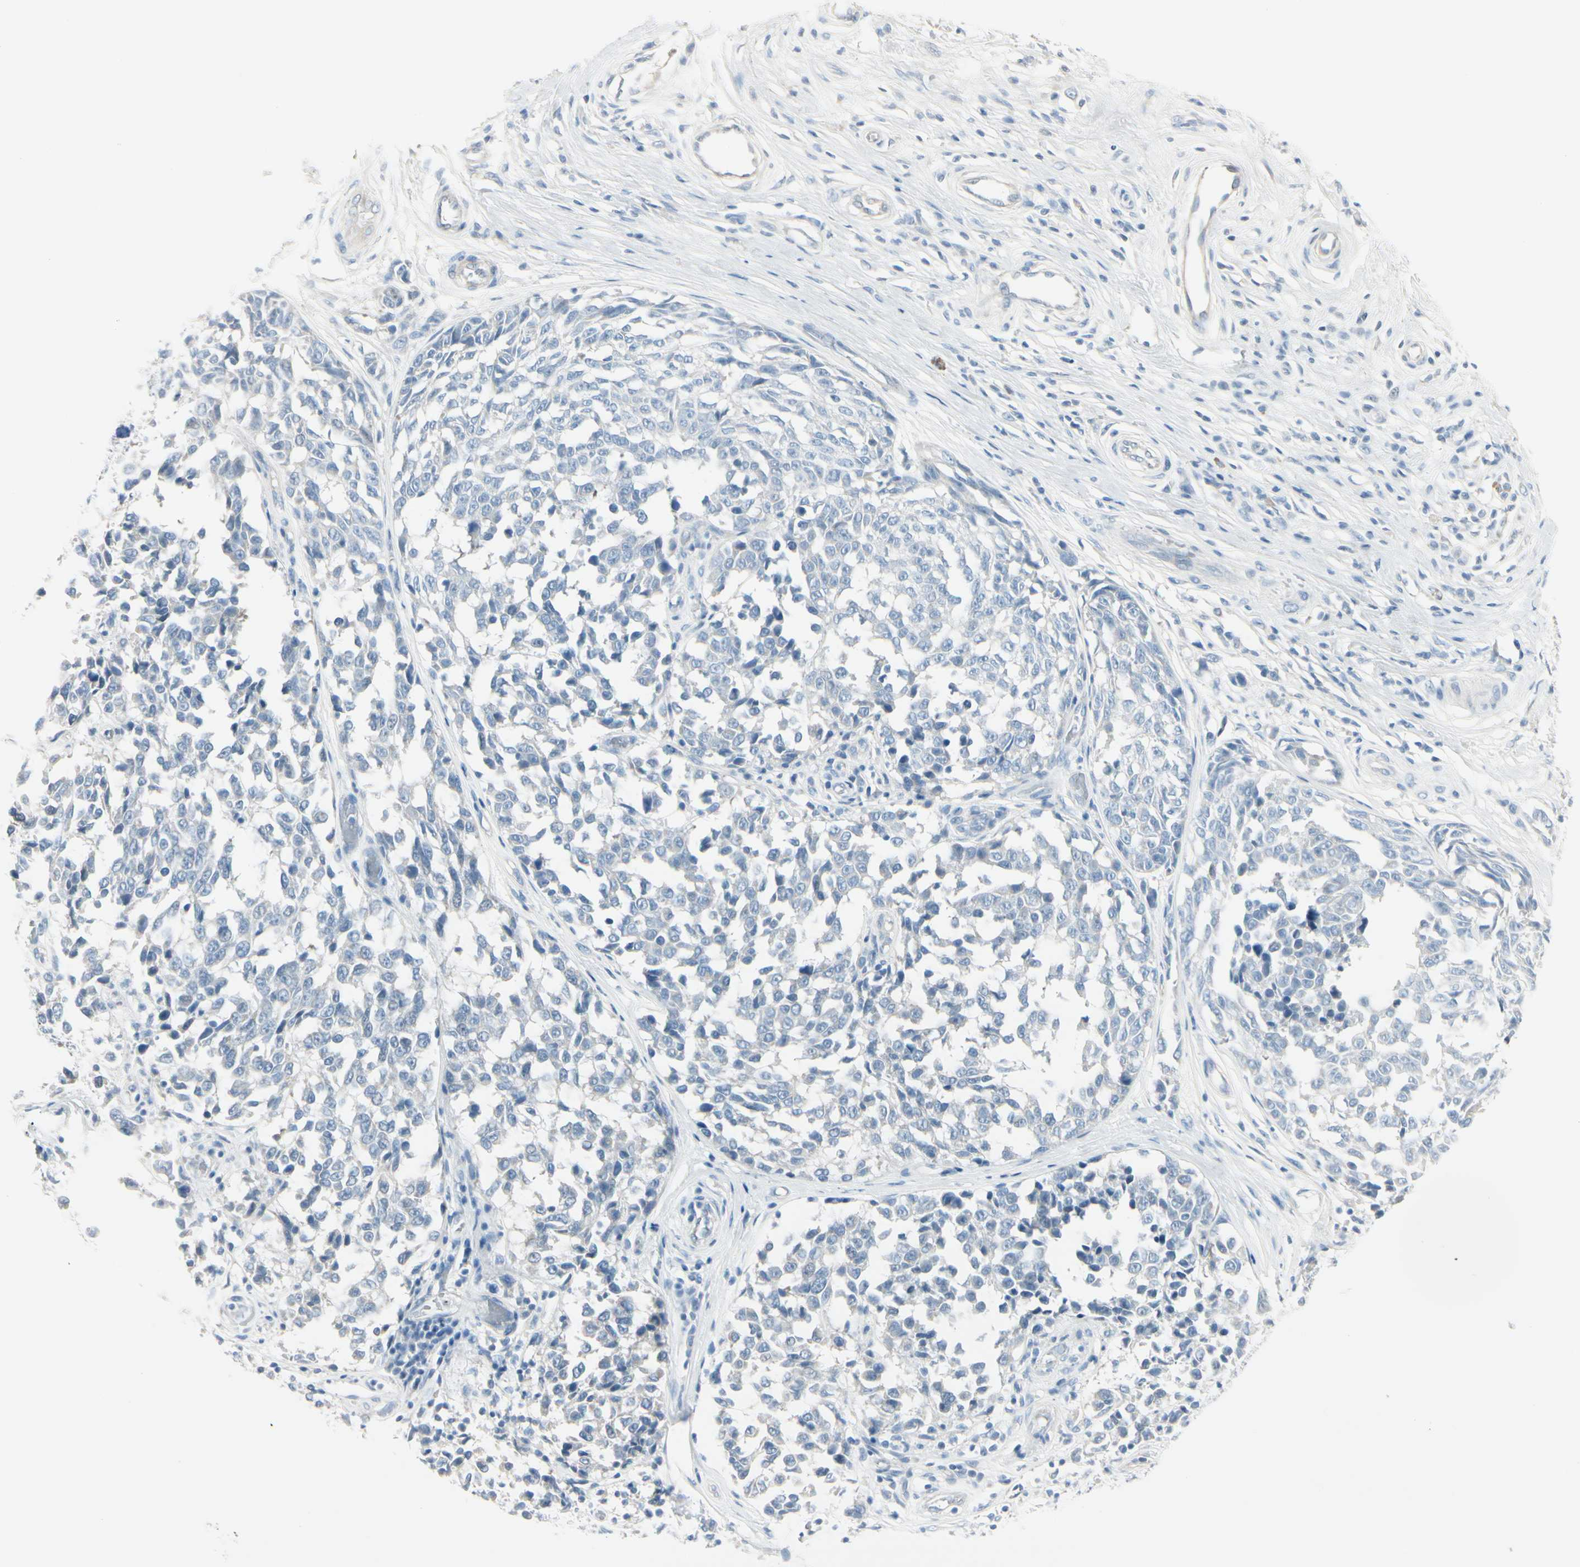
{"staining": {"intensity": "weak", "quantity": "<25%", "location": "cytoplasmic/membranous"}, "tissue": "melanoma", "cell_type": "Tumor cells", "image_type": "cancer", "snomed": [{"axis": "morphology", "description": "Malignant melanoma, NOS"}, {"axis": "topography", "description": "Skin"}], "caption": "Protein analysis of malignant melanoma shows no significant expression in tumor cells. (Immunohistochemistry, brightfield microscopy, high magnification).", "gene": "CDHR5", "patient": {"sex": "female", "age": 64}}